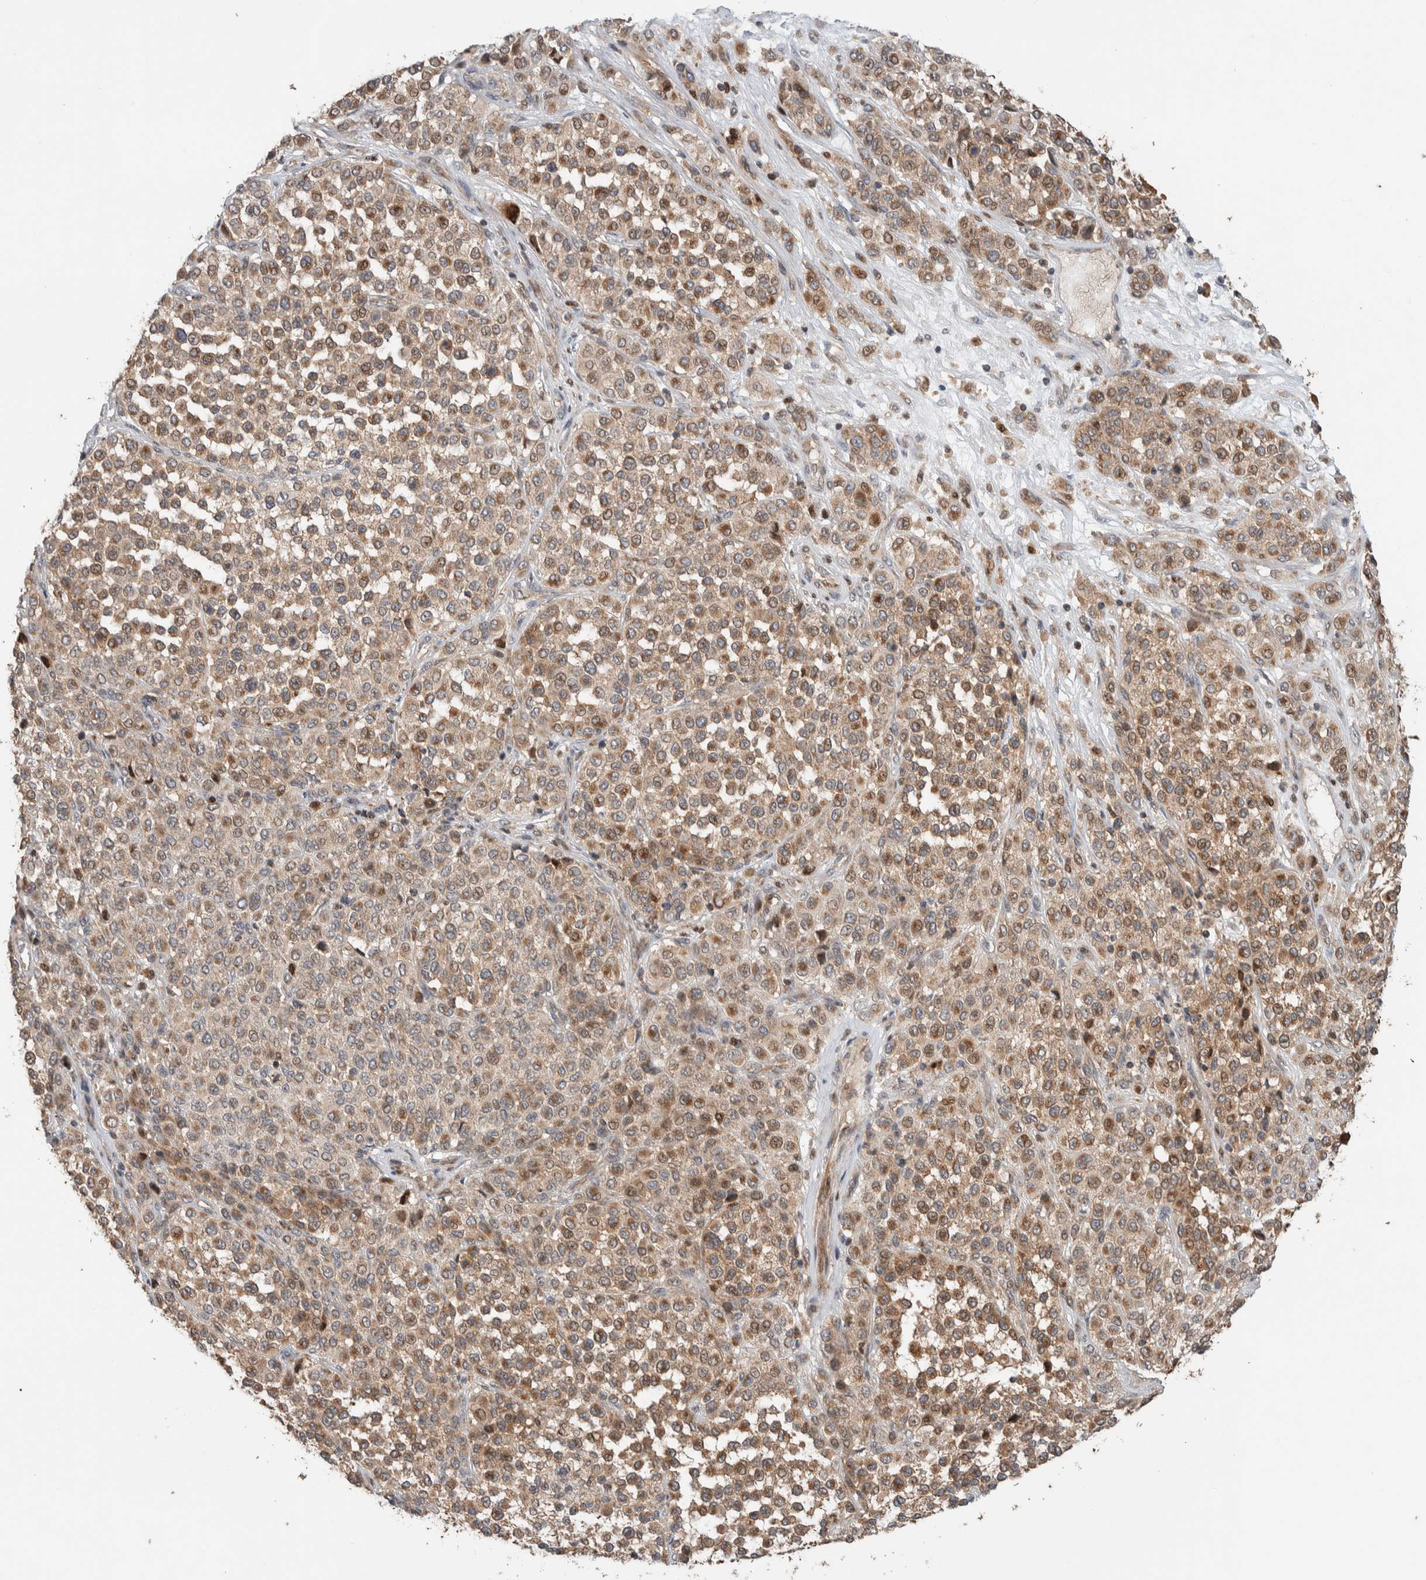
{"staining": {"intensity": "weak", "quantity": ">75%", "location": "cytoplasmic/membranous"}, "tissue": "melanoma", "cell_type": "Tumor cells", "image_type": "cancer", "snomed": [{"axis": "morphology", "description": "Malignant melanoma, Metastatic site"}, {"axis": "topography", "description": "Pancreas"}], "caption": "High-power microscopy captured an immunohistochemistry (IHC) histopathology image of melanoma, revealing weak cytoplasmic/membranous staining in approximately >75% of tumor cells. The staining was performed using DAB to visualize the protein expression in brown, while the nuclei were stained in blue with hematoxylin (Magnification: 20x).", "gene": "VPS53", "patient": {"sex": "female", "age": 30}}